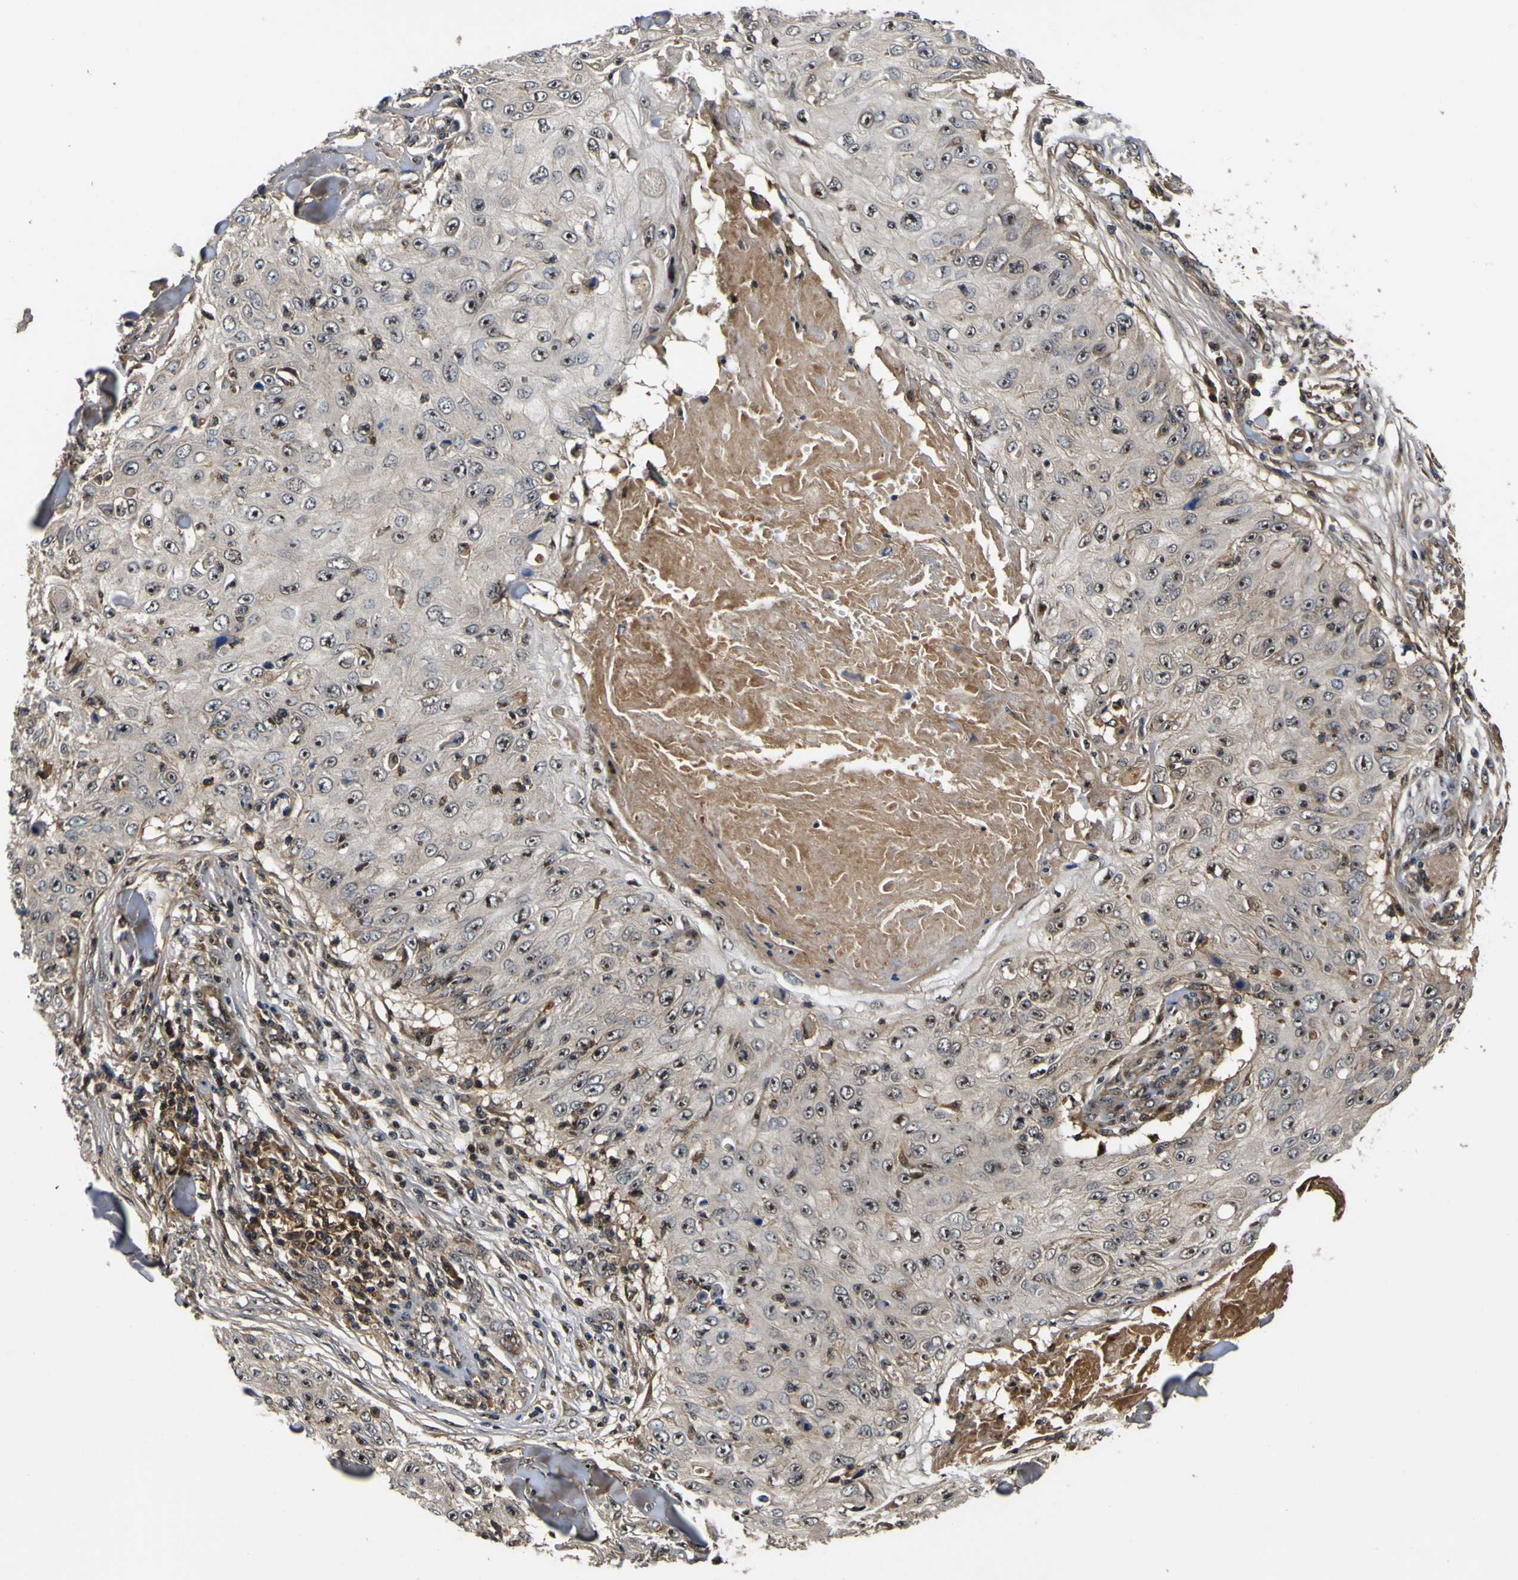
{"staining": {"intensity": "moderate", "quantity": ">75%", "location": "cytoplasmic/membranous,nuclear"}, "tissue": "skin cancer", "cell_type": "Tumor cells", "image_type": "cancer", "snomed": [{"axis": "morphology", "description": "Squamous cell carcinoma, NOS"}, {"axis": "topography", "description": "Skin"}], "caption": "A brown stain highlights moderate cytoplasmic/membranous and nuclear positivity of a protein in squamous cell carcinoma (skin) tumor cells. (DAB (3,3'-diaminobenzidine) = brown stain, brightfield microscopy at high magnification).", "gene": "LRP4", "patient": {"sex": "male", "age": 86}}